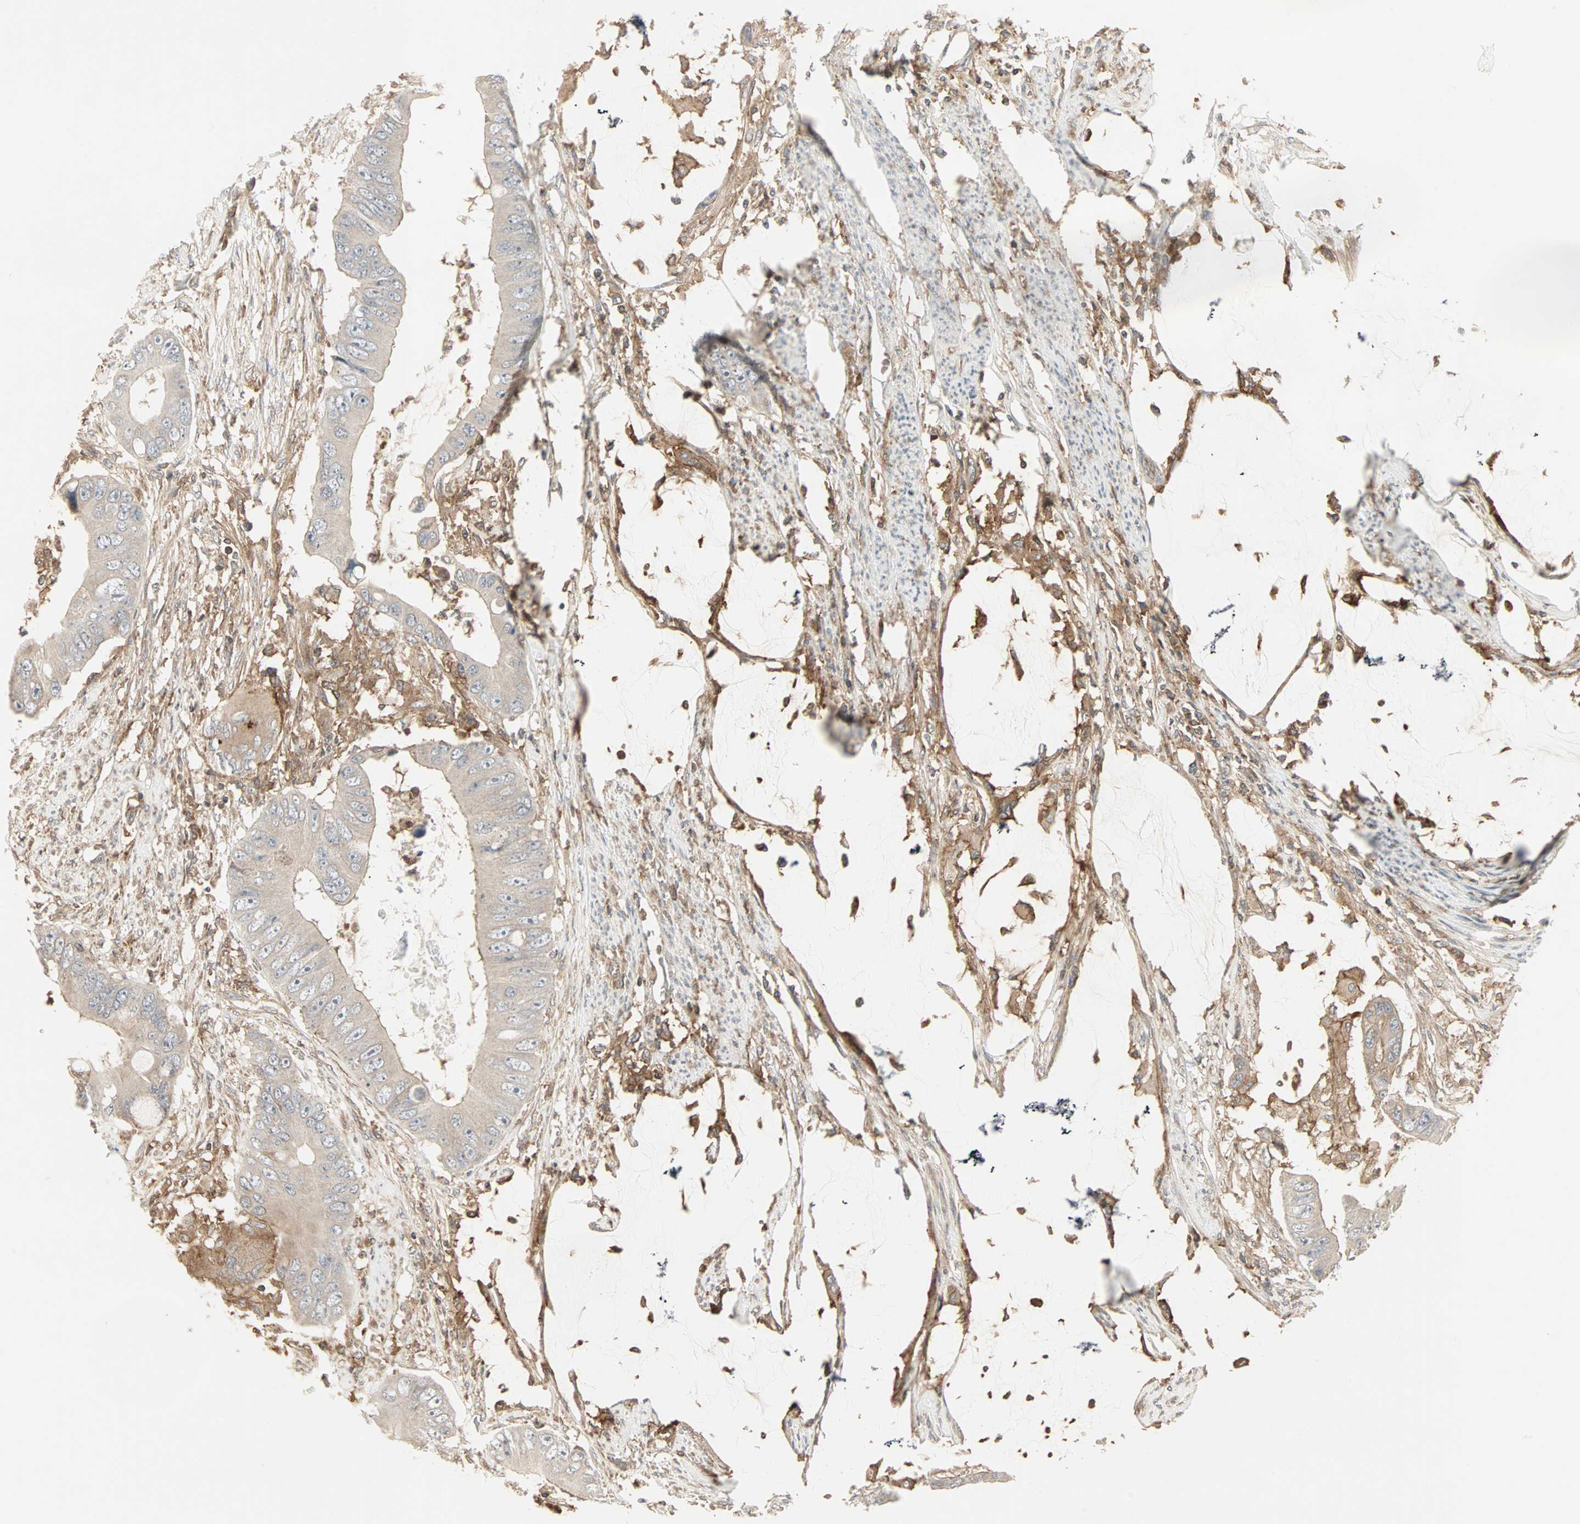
{"staining": {"intensity": "weak", "quantity": ">75%", "location": "cytoplasmic/membranous"}, "tissue": "colorectal cancer", "cell_type": "Tumor cells", "image_type": "cancer", "snomed": [{"axis": "morphology", "description": "Adenocarcinoma, NOS"}, {"axis": "topography", "description": "Rectum"}], "caption": "Weak cytoplasmic/membranous expression is seen in about >75% of tumor cells in adenocarcinoma (colorectal). Immunohistochemistry (ihc) stains the protein in brown and the nuclei are stained blue.", "gene": "GNAI2", "patient": {"sex": "female", "age": 77}}